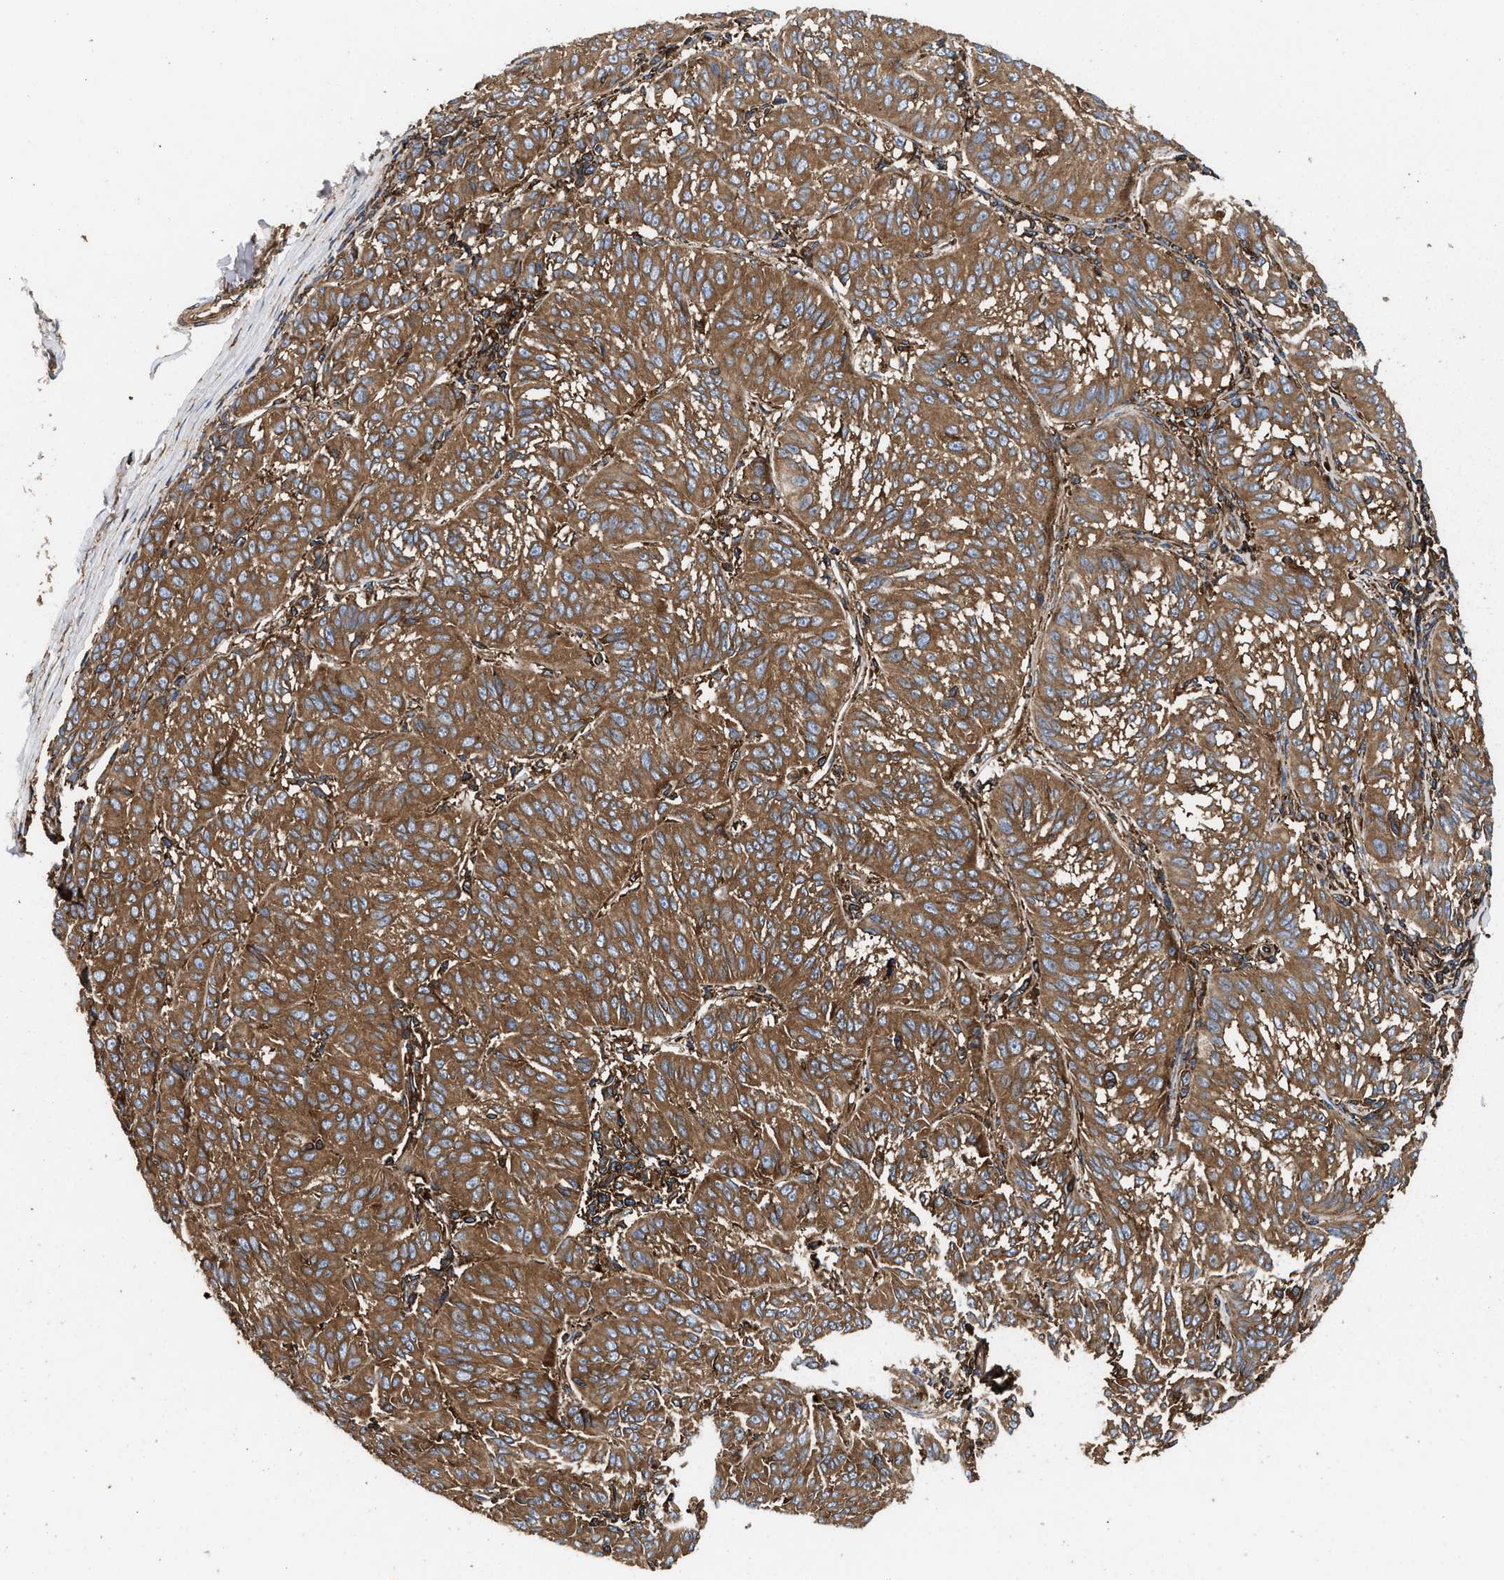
{"staining": {"intensity": "moderate", "quantity": ">75%", "location": "cytoplasmic/membranous"}, "tissue": "melanoma", "cell_type": "Tumor cells", "image_type": "cancer", "snomed": [{"axis": "morphology", "description": "Malignant melanoma, NOS"}, {"axis": "topography", "description": "Skin"}], "caption": "This histopathology image reveals immunohistochemistry (IHC) staining of human melanoma, with medium moderate cytoplasmic/membranous positivity in approximately >75% of tumor cells.", "gene": "KYAT1", "patient": {"sex": "female", "age": 72}}